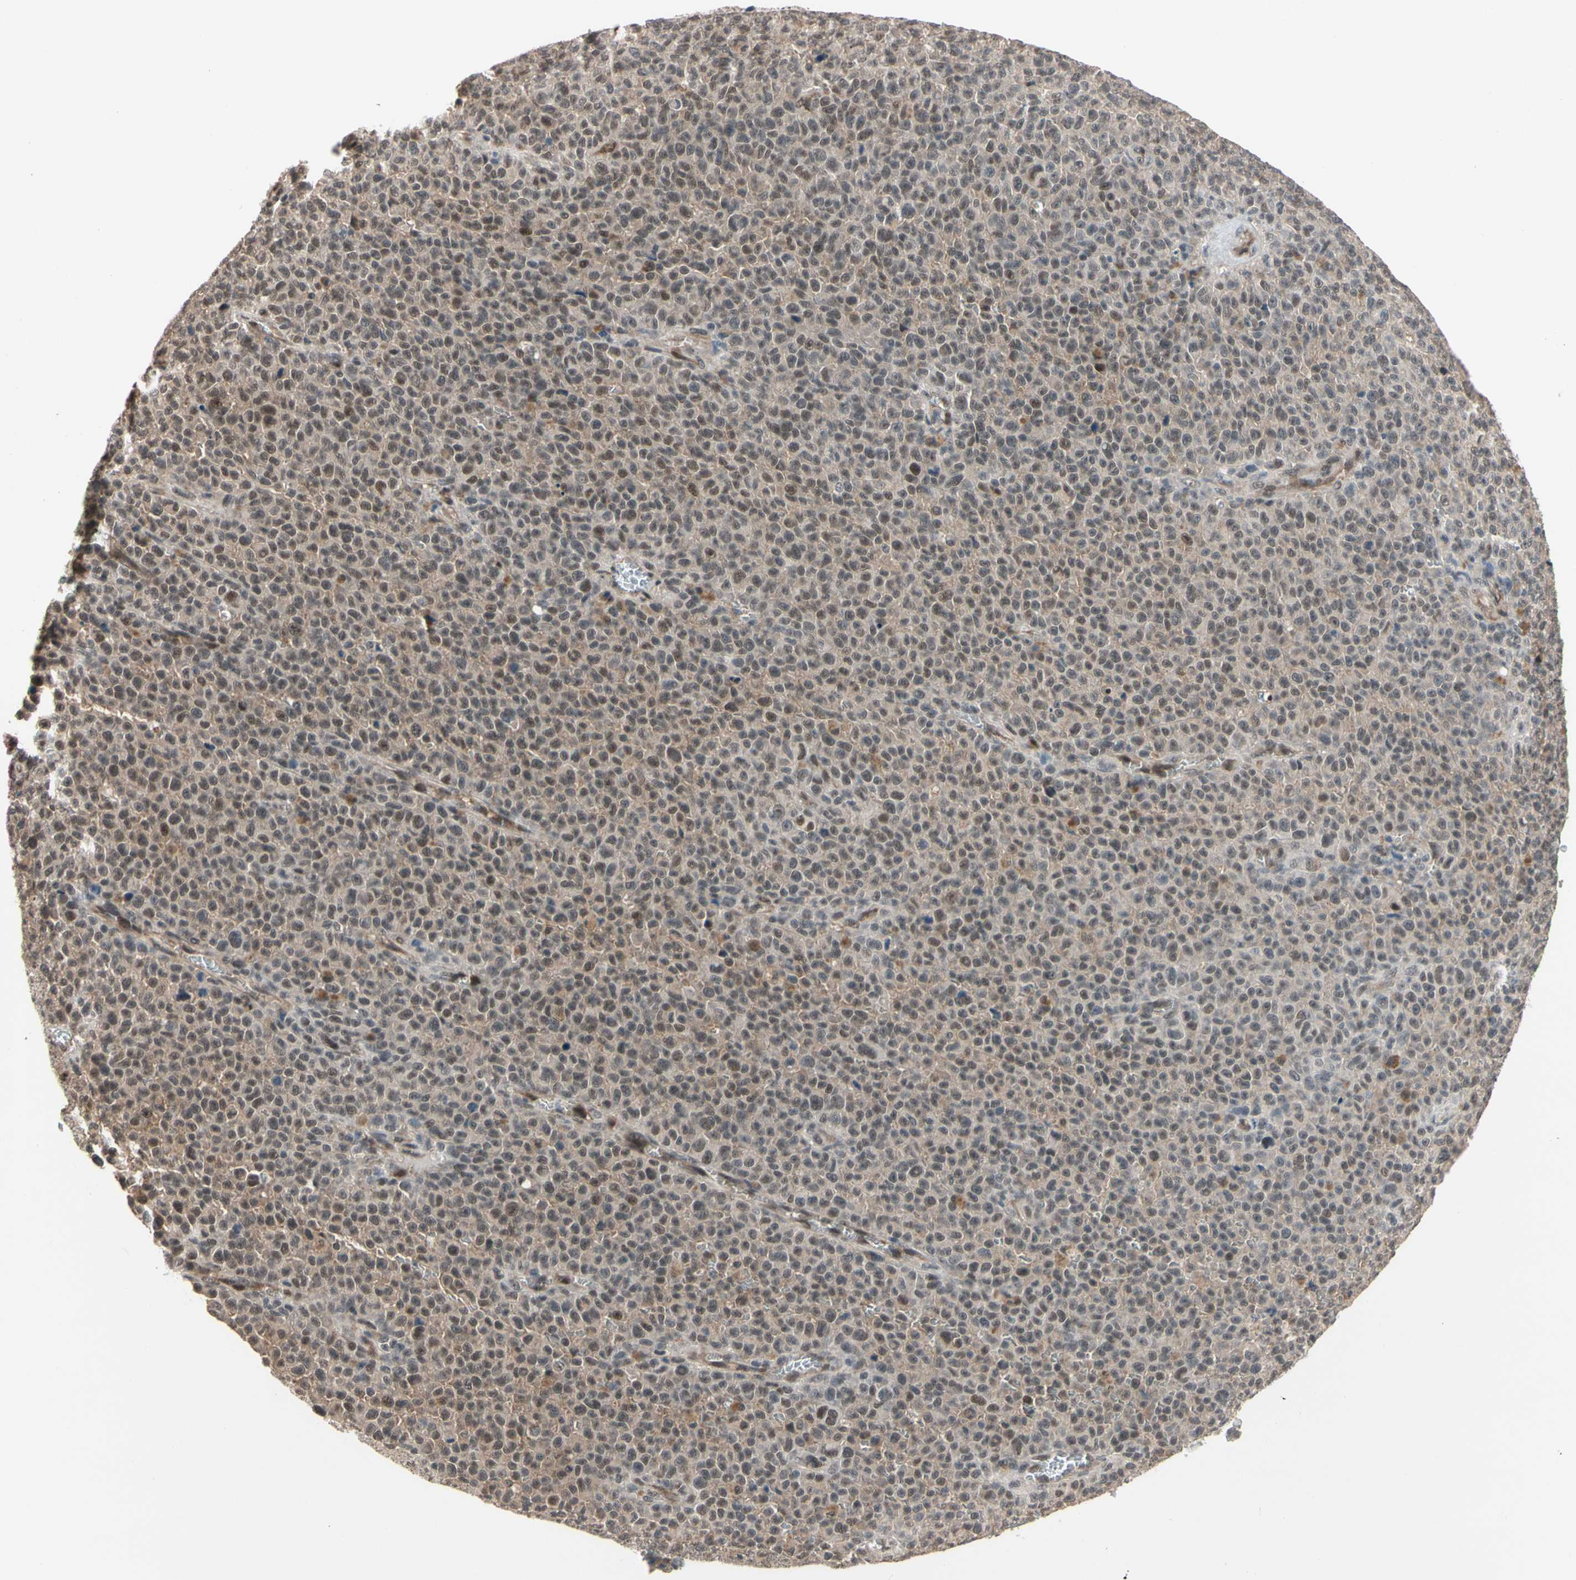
{"staining": {"intensity": "moderate", "quantity": ">75%", "location": "cytoplasmic/membranous,nuclear"}, "tissue": "melanoma", "cell_type": "Tumor cells", "image_type": "cancer", "snomed": [{"axis": "morphology", "description": "Malignant melanoma, NOS"}, {"axis": "topography", "description": "Skin"}], "caption": "Melanoma stained with a protein marker shows moderate staining in tumor cells.", "gene": "NGEF", "patient": {"sex": "female", "age": 82}}